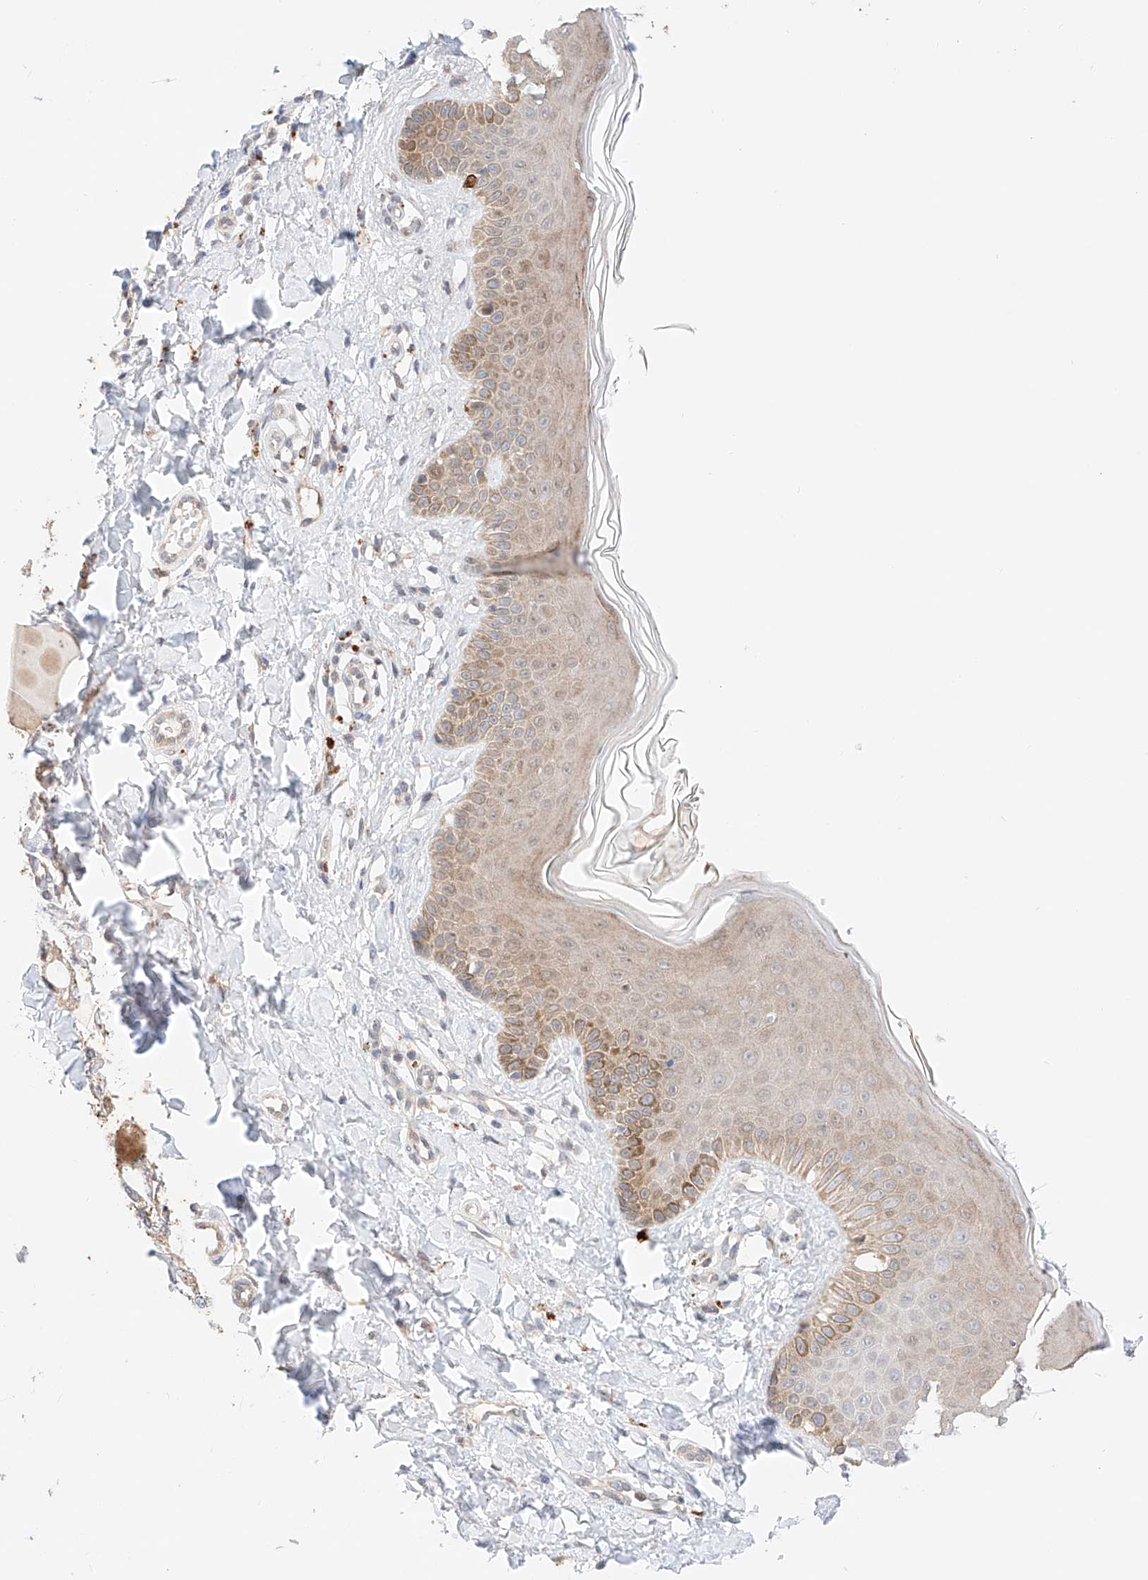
{"staining": {"intensity": "negative", "quantity": "none", "location": "none"}, "tissue": "skin", "cell_type": "Fibroblasts", "image_type": "normal", "snomed": [{"axis": "morphology", "description": "Normal tissue, NOS"}, {"axis": "topography", "description": "Skin"}], "caption": "This is a histopathology image of IHC staining of unremarkable skin, which shows no positivity in fibroblasts.", "gene": "GCNT1", "patient": {"sex": "male", "age": 52}}